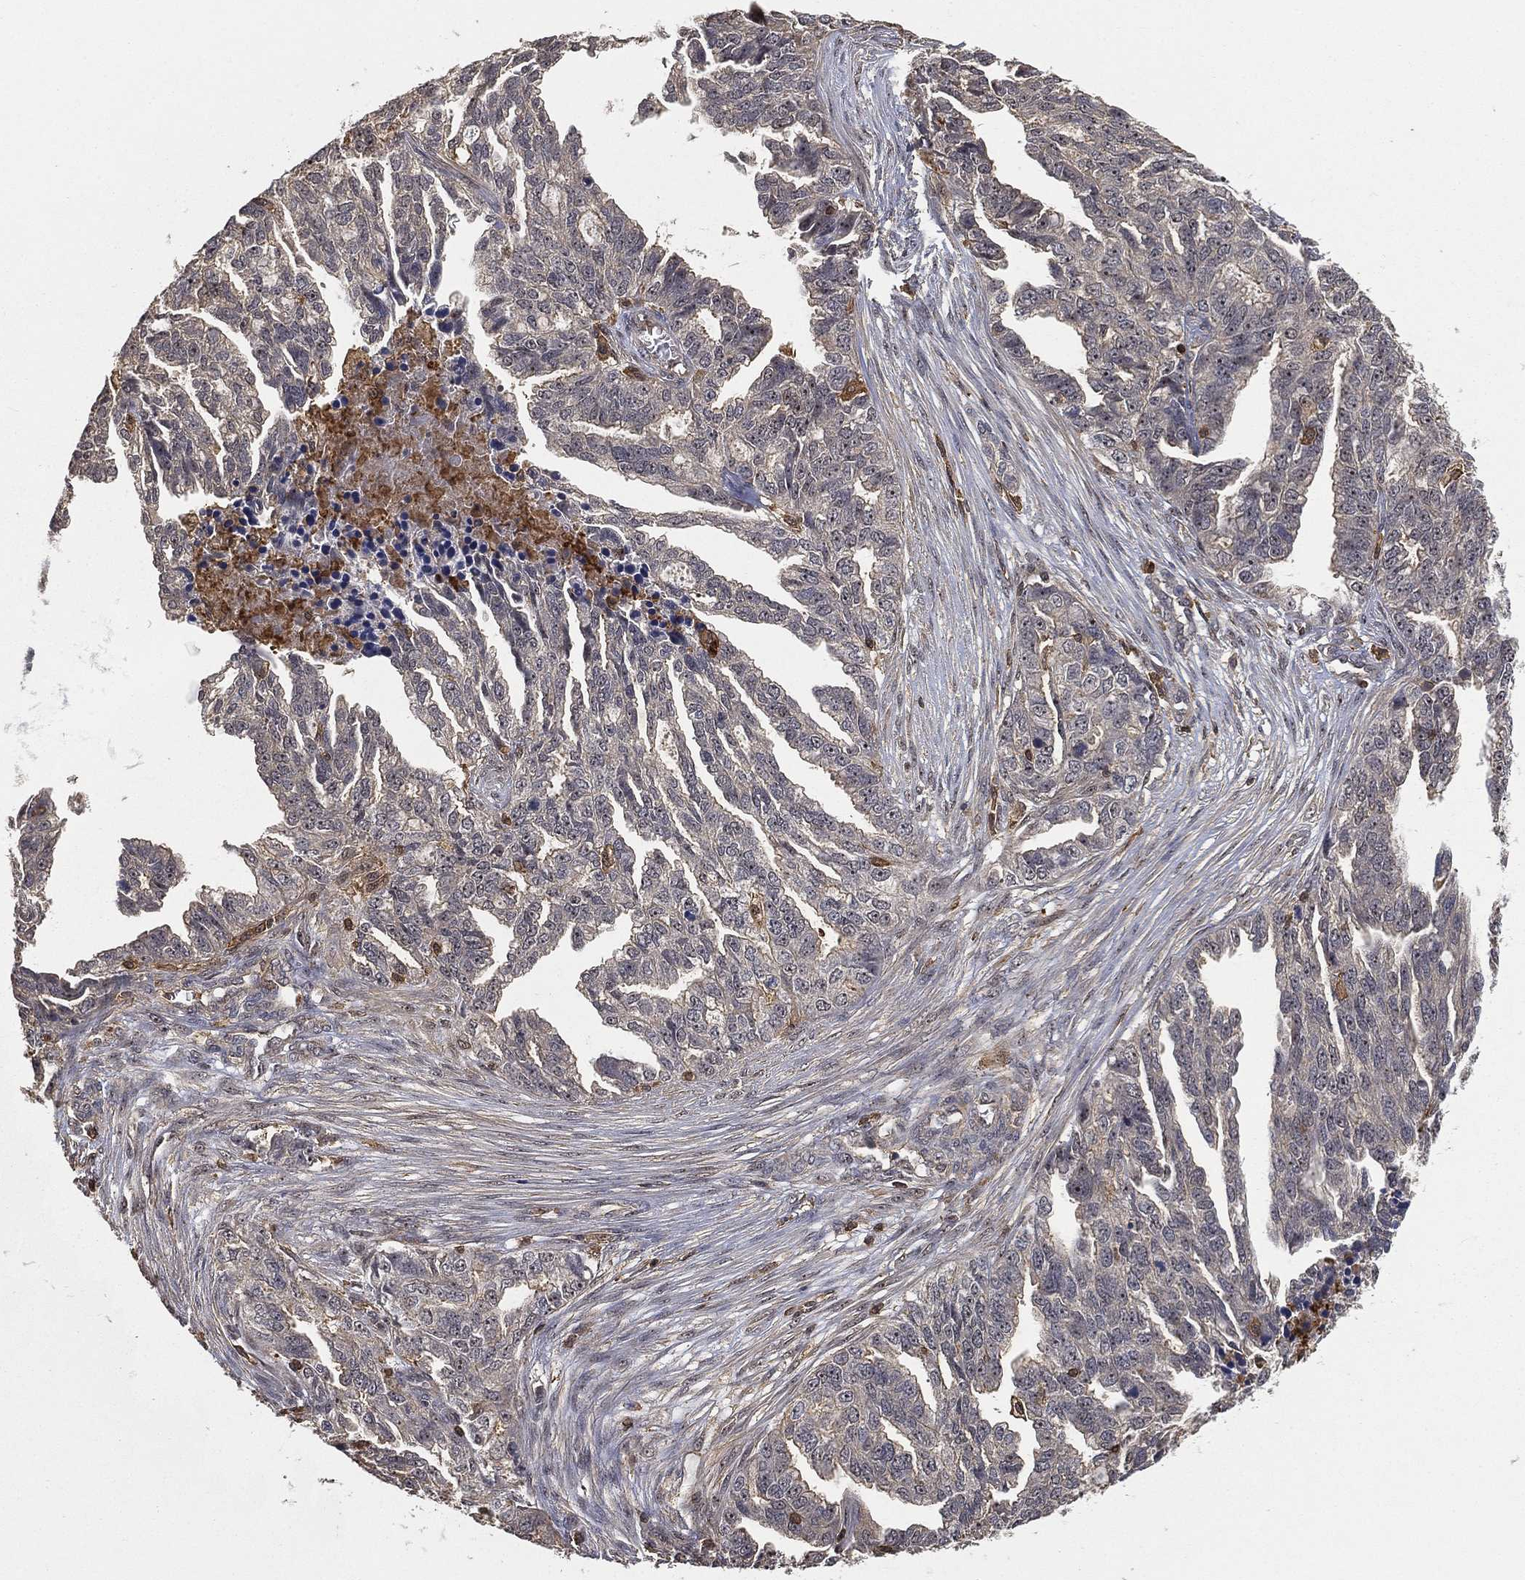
{"staining": {"intensity": "negative", "quantity": "none", "location": "none"}, "tissue": "ovarian cancer", "cell_type": "Tumor cells", "image_type": "cancer", "snomed": [{"axis": "morphology", "description": "Cystadenocarcinoma, serous, NOS"}, {"axis": "topography", "description": "Ovary"}], "caption": "Micrograph shows no protein staining in tumor cells of ovarian serous cystadenocarcinoma tissue.", "gene": "CRYL1", "patient": {"sex": "female", "age": 51}}